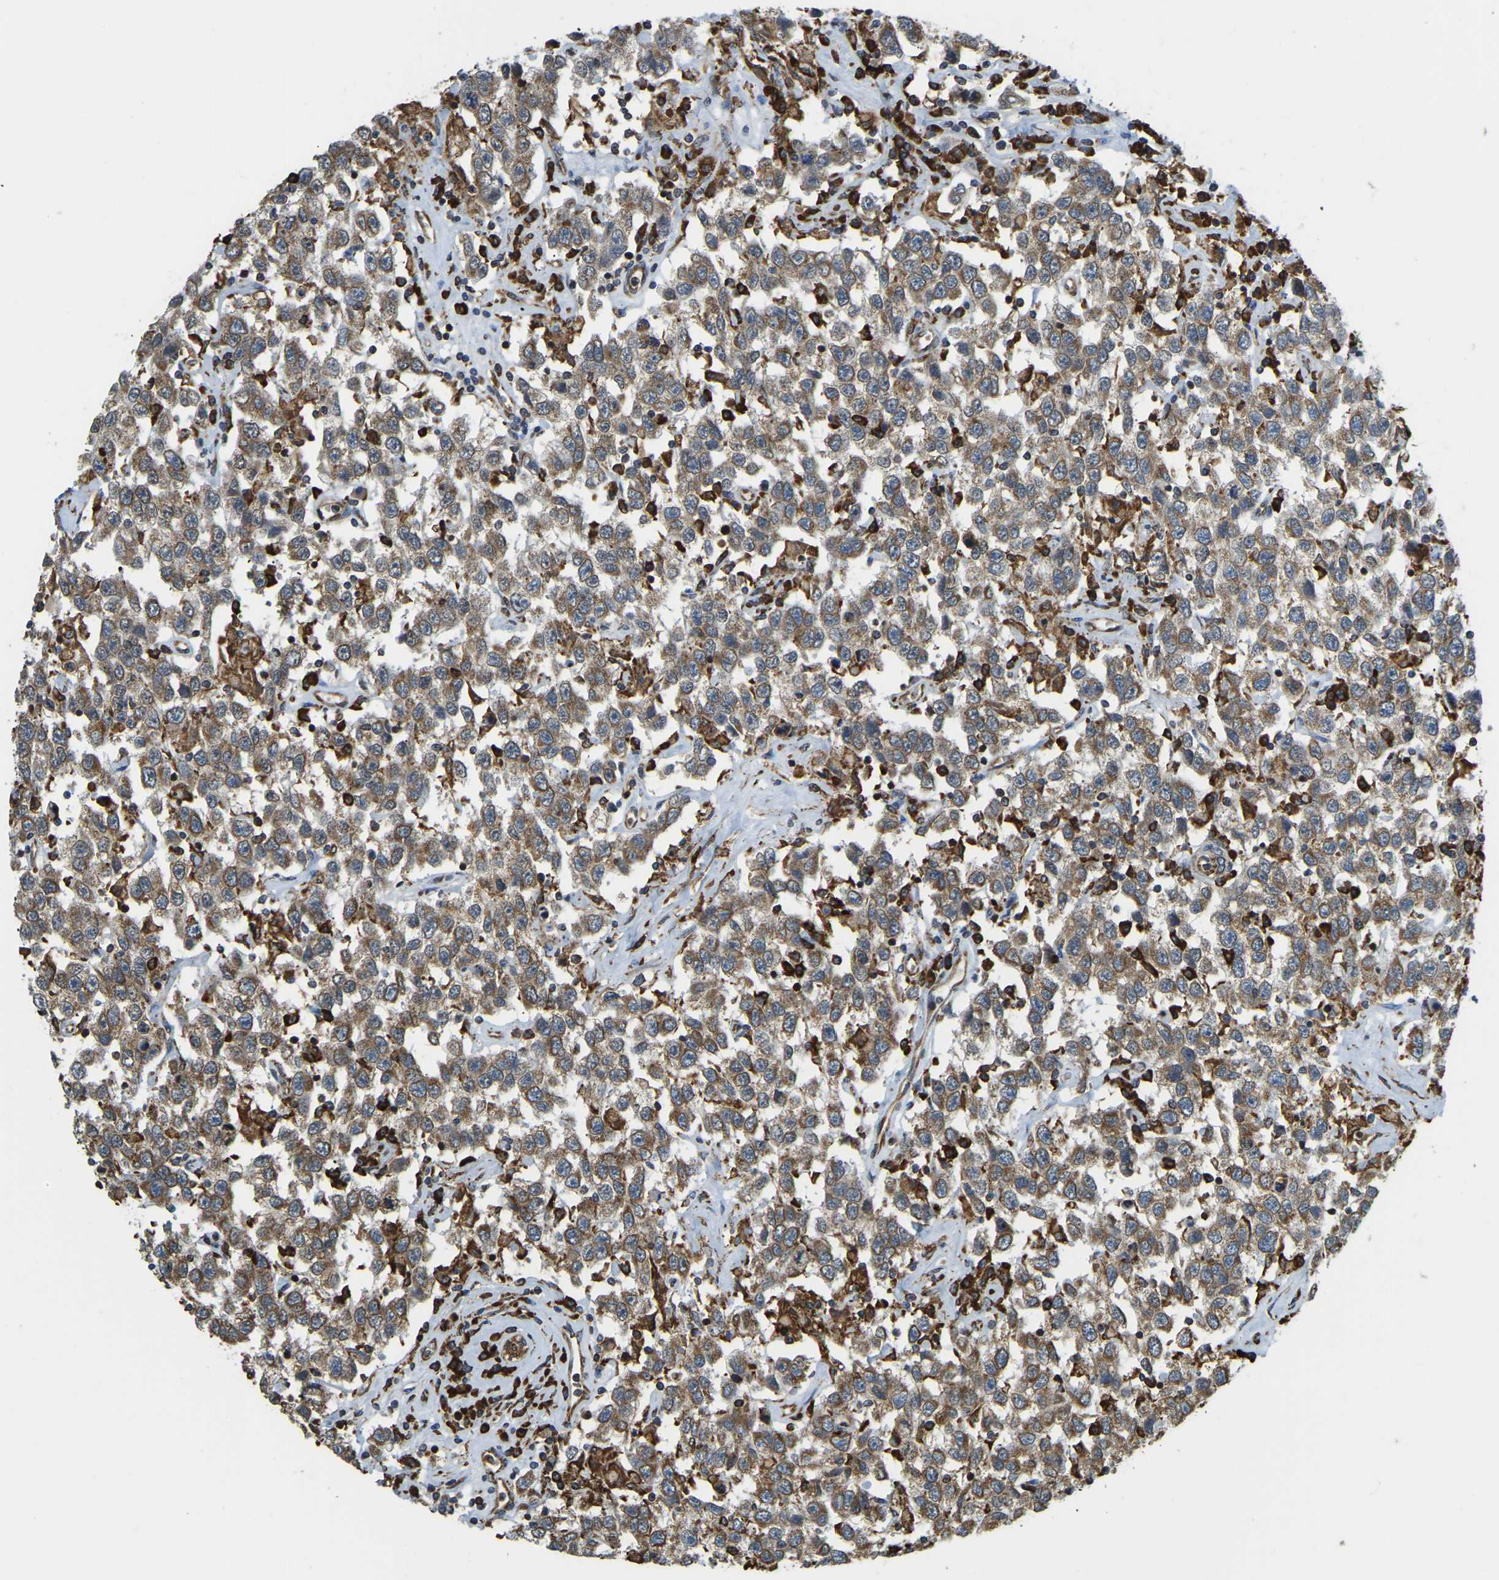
{"staining": {"intensity": "moderate", "quantity": ">75%", "location": "cytoplasmic/membranous"}, "tissue": "testis cancer", "cell_type": "Tumor cells", "image_type": "cancer", "snomed": [{"axis": "morphology", "description": "Seminoma, NOS"}, {"axis": "topography", "description": "Testis"}], "caption": "Protein staining demonstrates moderate cytoplasmic/membranous expression in about >75% of tumor cells in testis cancer. (DAB (3,3'-diaminobenzidine) IHC with brightfield microscopy, high magnification).", "gene": "RNF115", "patient": {"sex": "male", "age": 41}}